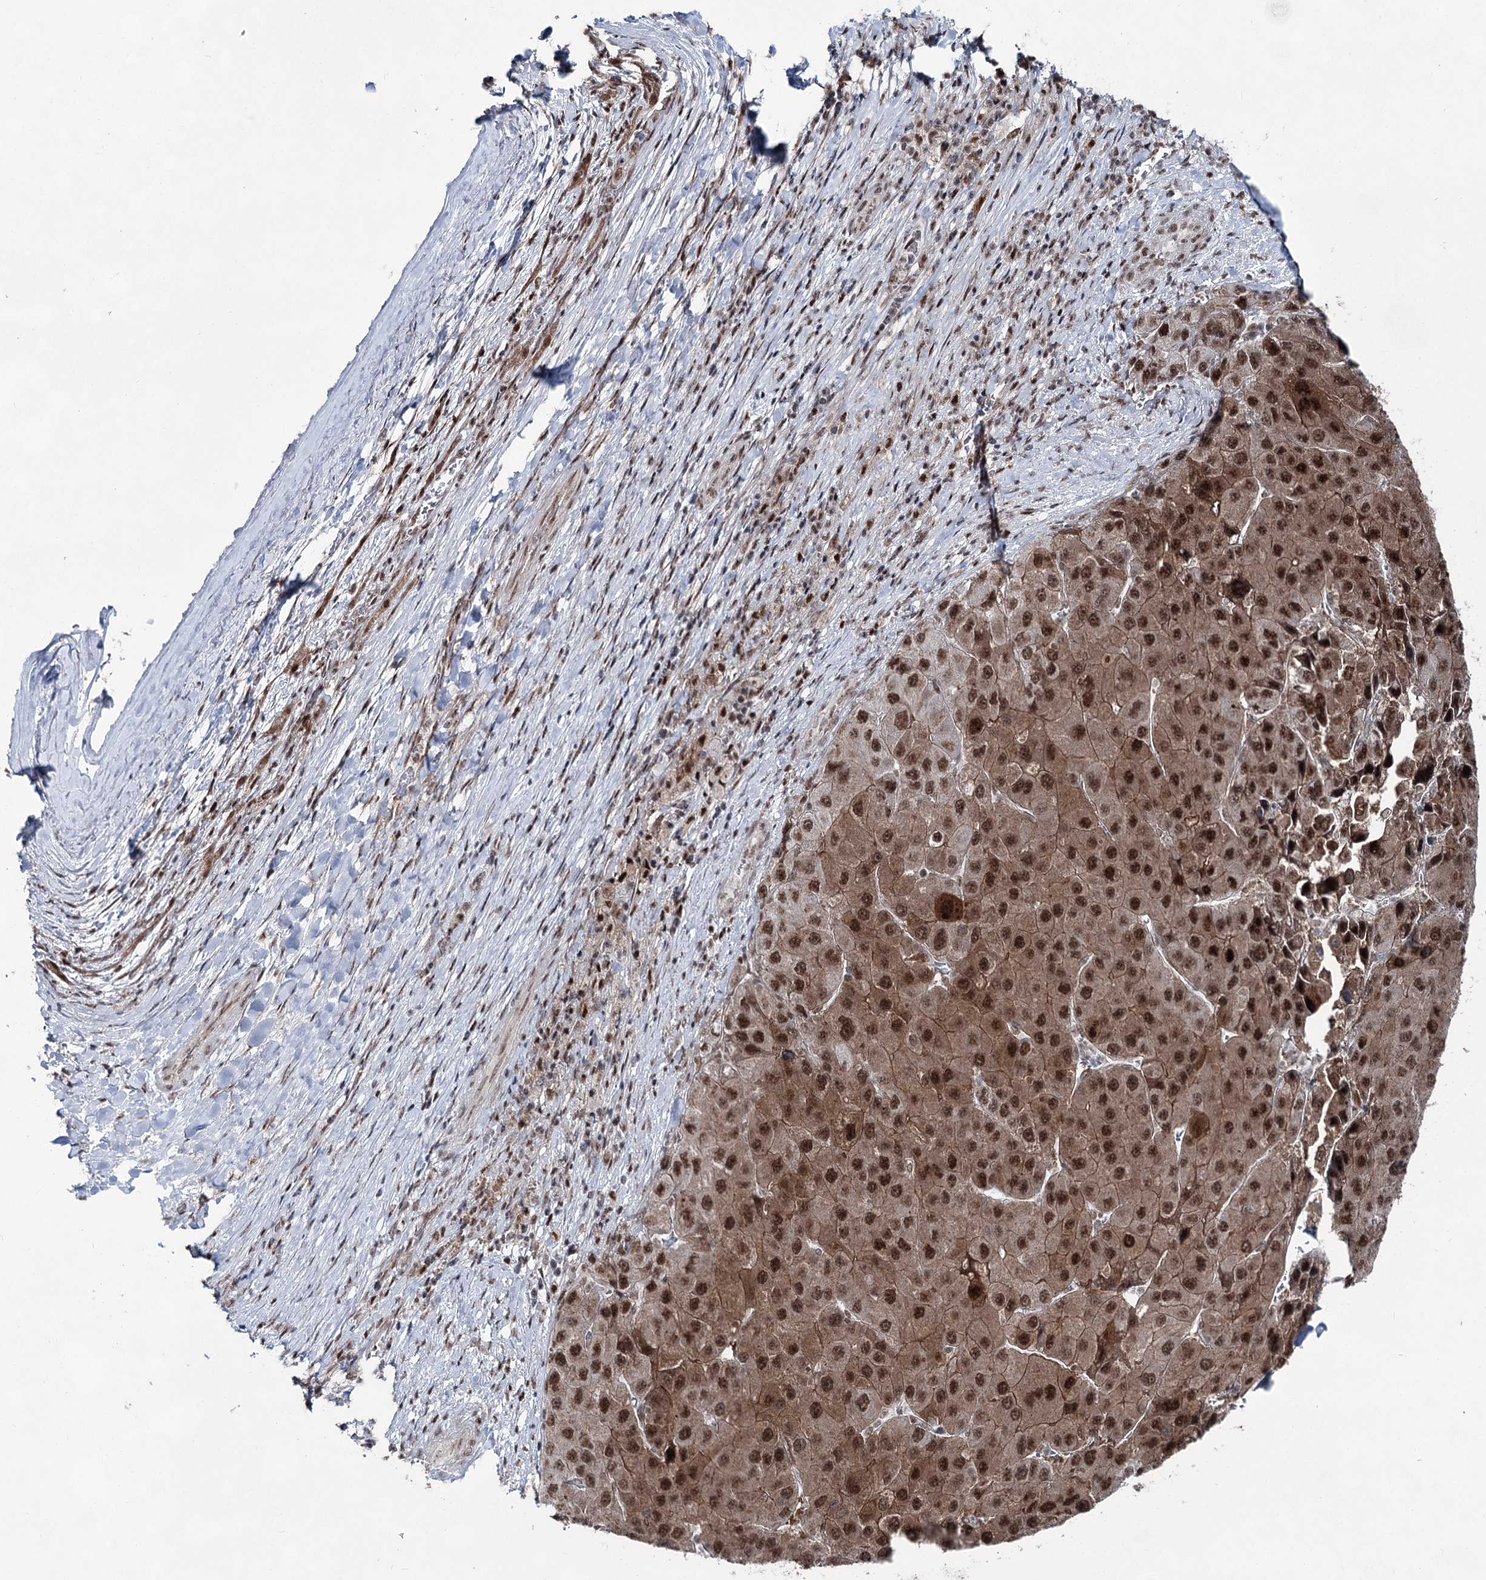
{"staining": {"intensity": "strong", "quantity": ">75%", "location": "cytoplasmic/membranous,nuclear"}, "tissue": "liver cancer", "cell_type": "Tumor cells", "image_type": "cancer", "snomed": [{"axis": "morphology", "description": "Carcinoma, Hepatocellular, NOS"}, {"axis": "topography", "description": "Liver"}], "caption": "The micrograph exhibits a brown stain indicating the presence of a protein in the cytoplasmic/membranous and nuclear of tumor cells in liver cancer.", "gene": "ZCCHC8", "patient": {"sex": "female", "age": 73}}